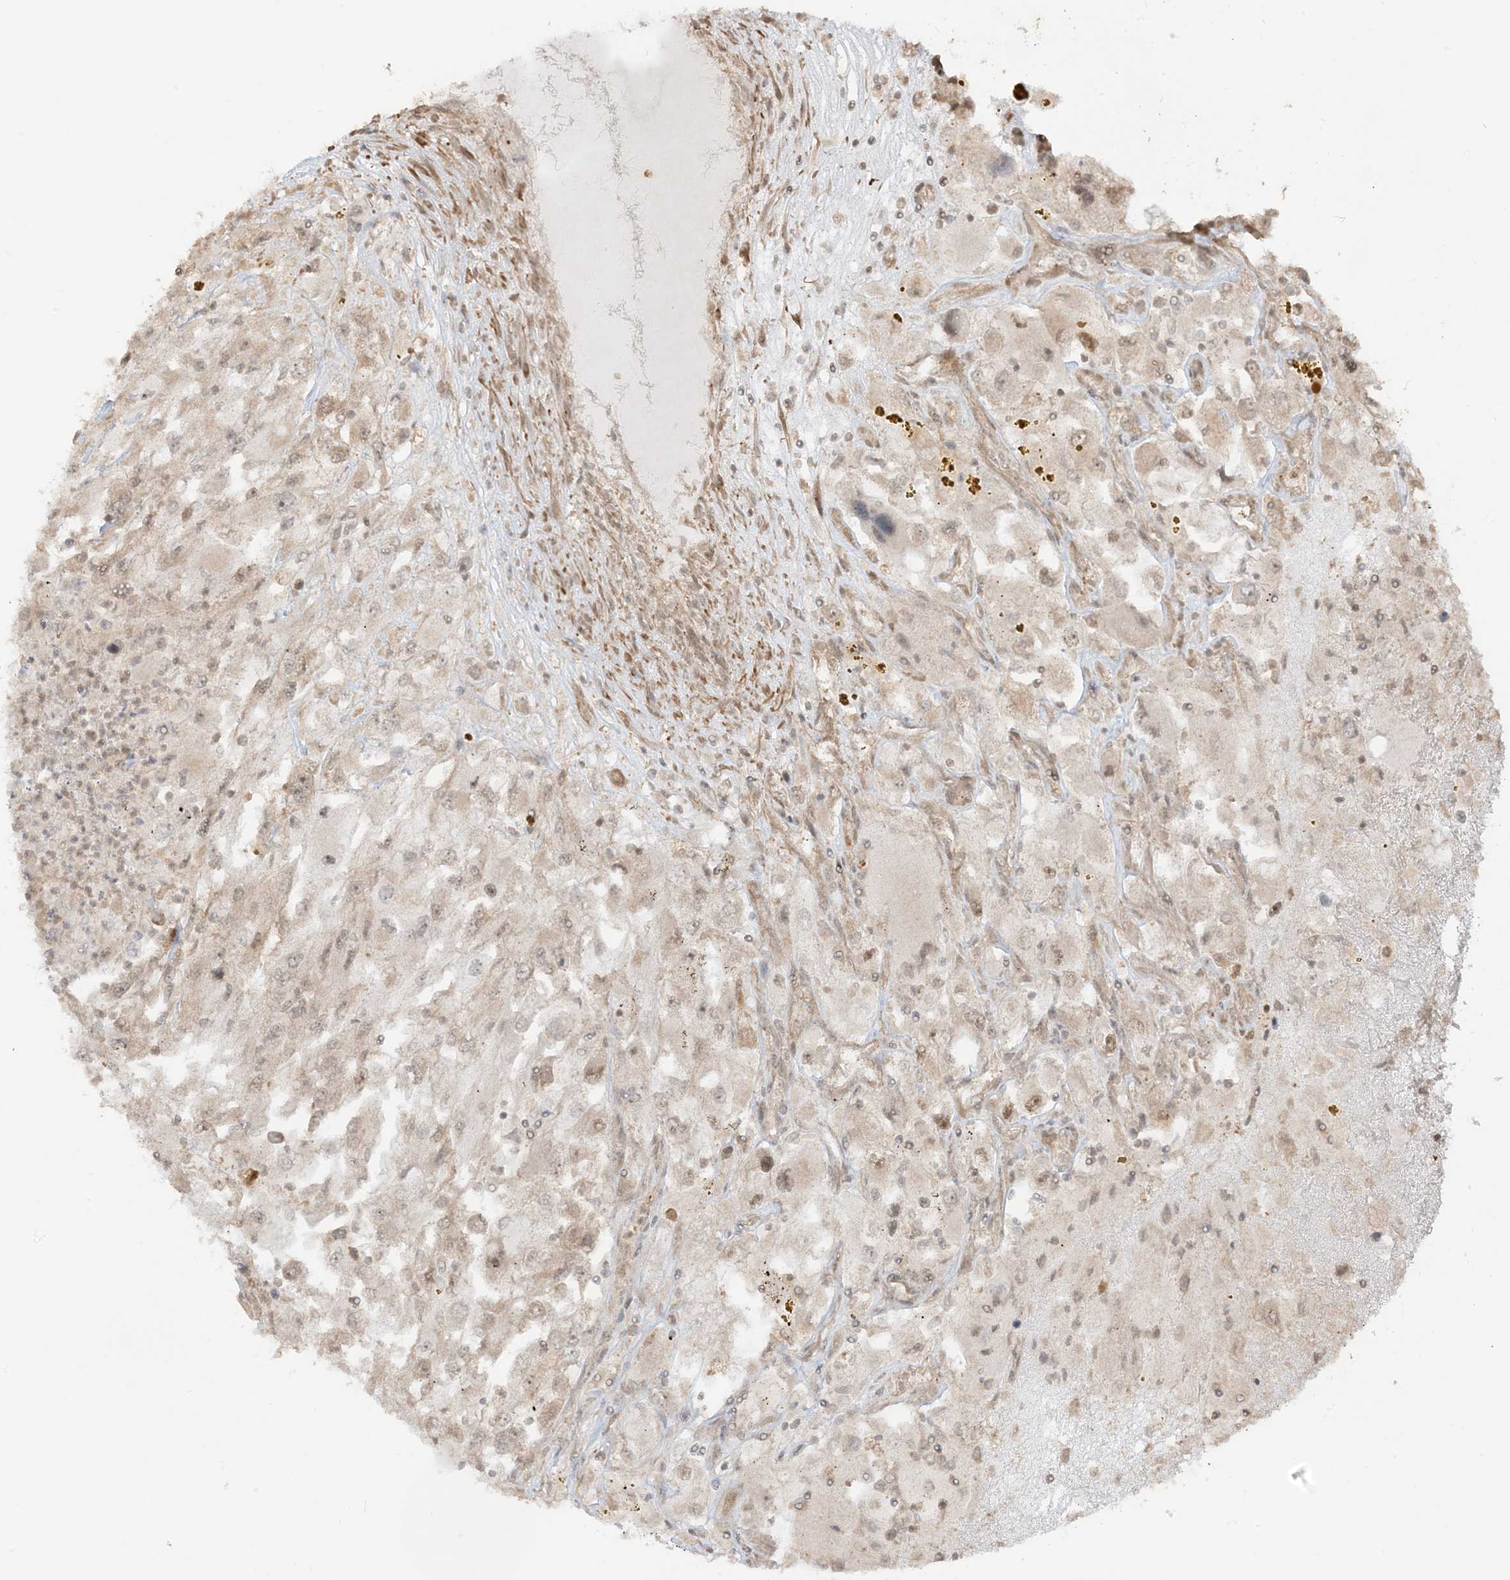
{"staining": {"intensity": "weak", "quantity": "25%-75%", "location": "cytoplasmic/membranous,nuclear"}, "tissue": "renal cancer", "cell_type": "Tumor cells", "image_type": "cancer", "snomed": [{"axis": "morphology", "description": "Adenocarcinoma, NOS"}, {"axis": "topography", "description": "Kidney"}], "caption": "Renal cancer stained with a brown dye displays weak cytoplasmic/membranous and nuclear positive staining in approximately 25%-75% of tumor cells.", "gene": "TBCC", "patient": {"sex": "female", "age": 52}}